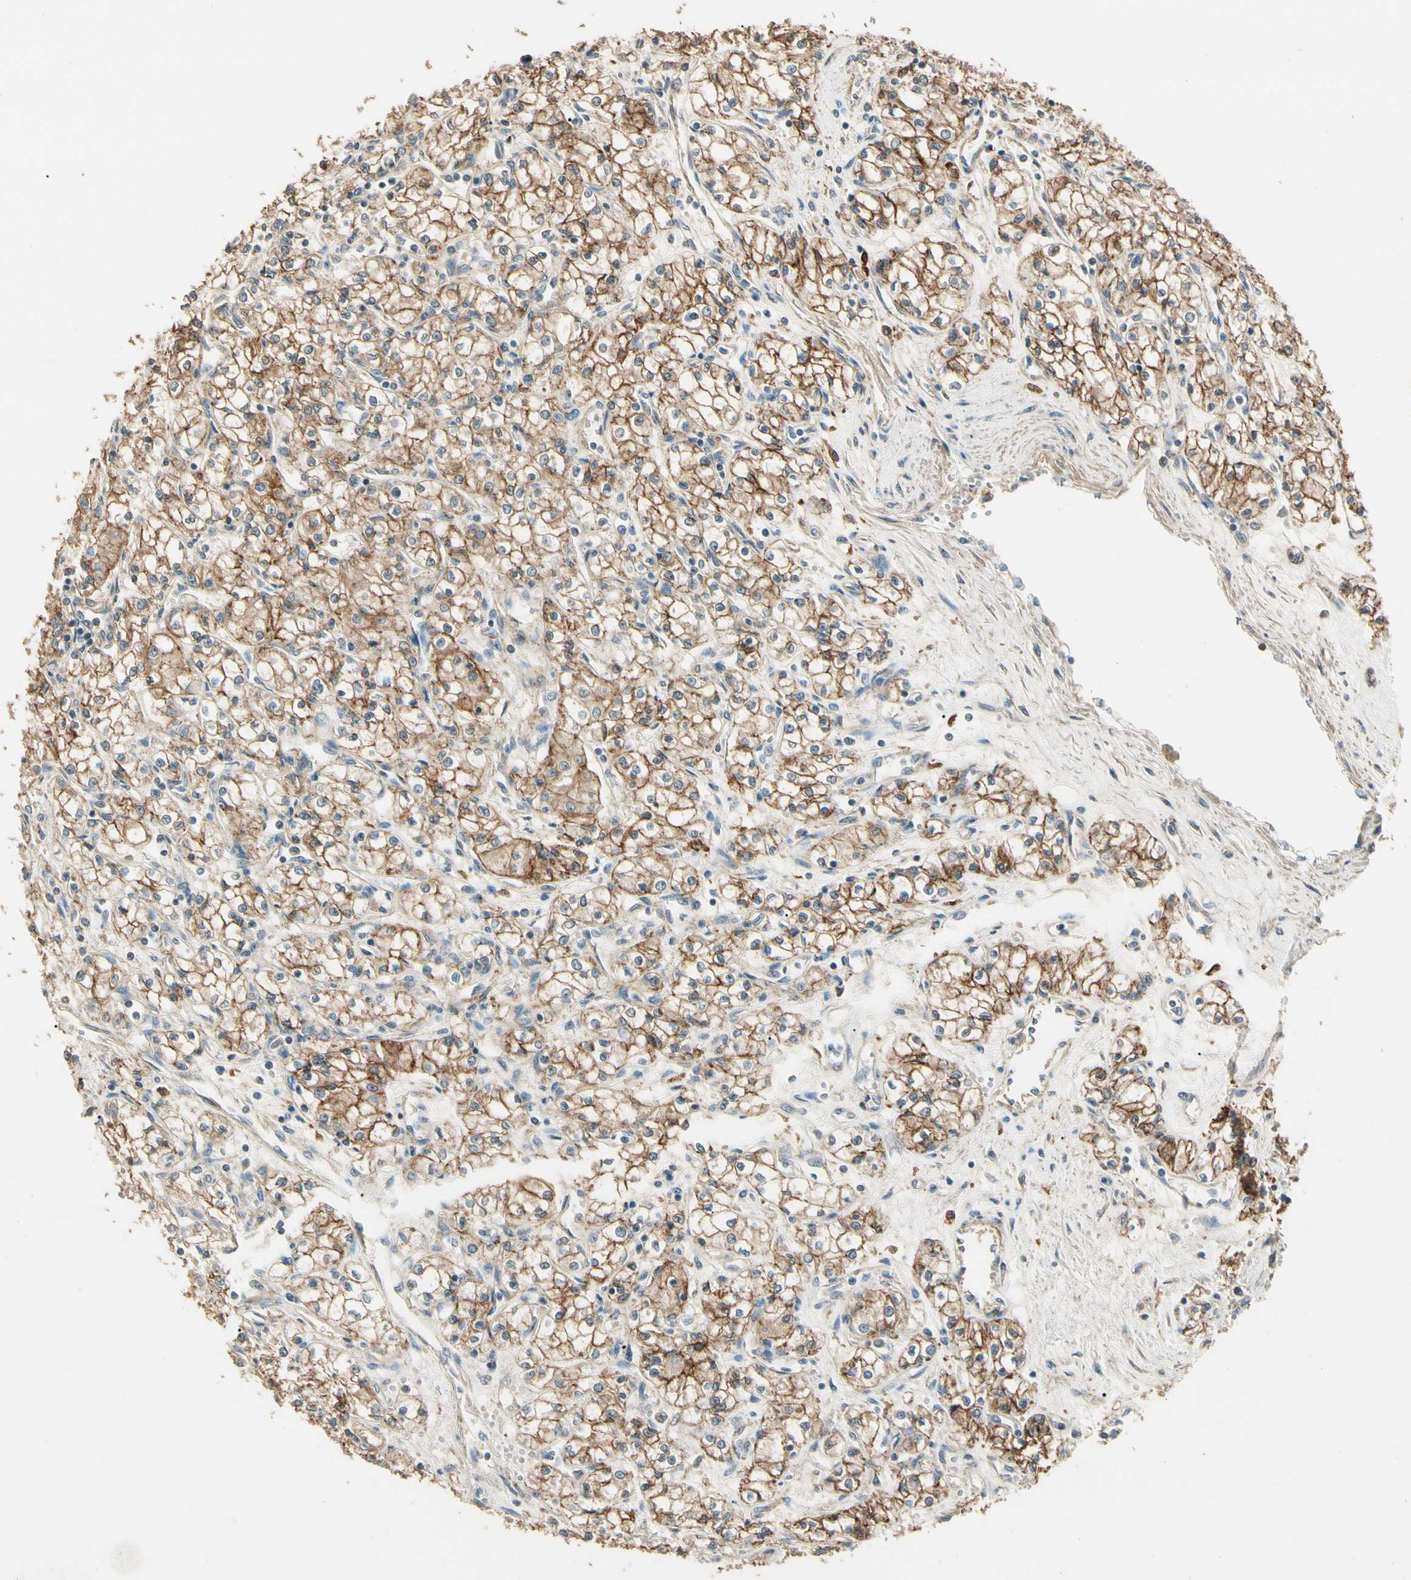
{"staining": {"intensity": "moderate", "quantity": ">75%", "location": "cytoplasmic/membranous"}, "tissue": "renal cancer", "cell_type": "Tumor cells", "image_type": "cancer", "snomed": [{"axis": "morphology", "description": "Normal tissue, NOS"}, {"axis": "morphology", "description": "Adenocarcinoma, NOS"}, {"axis": "topography", "description": "Kidney"}], "caption": "Renal cancer (adenocarcinoma) was stained to show a protein in brown. There is medium levels of moderate cytoplasmic/membranous staining in approximately >75% of tumor cells.", "gene": "CDH6", "patient": {"sex": "male", "age": 59}}